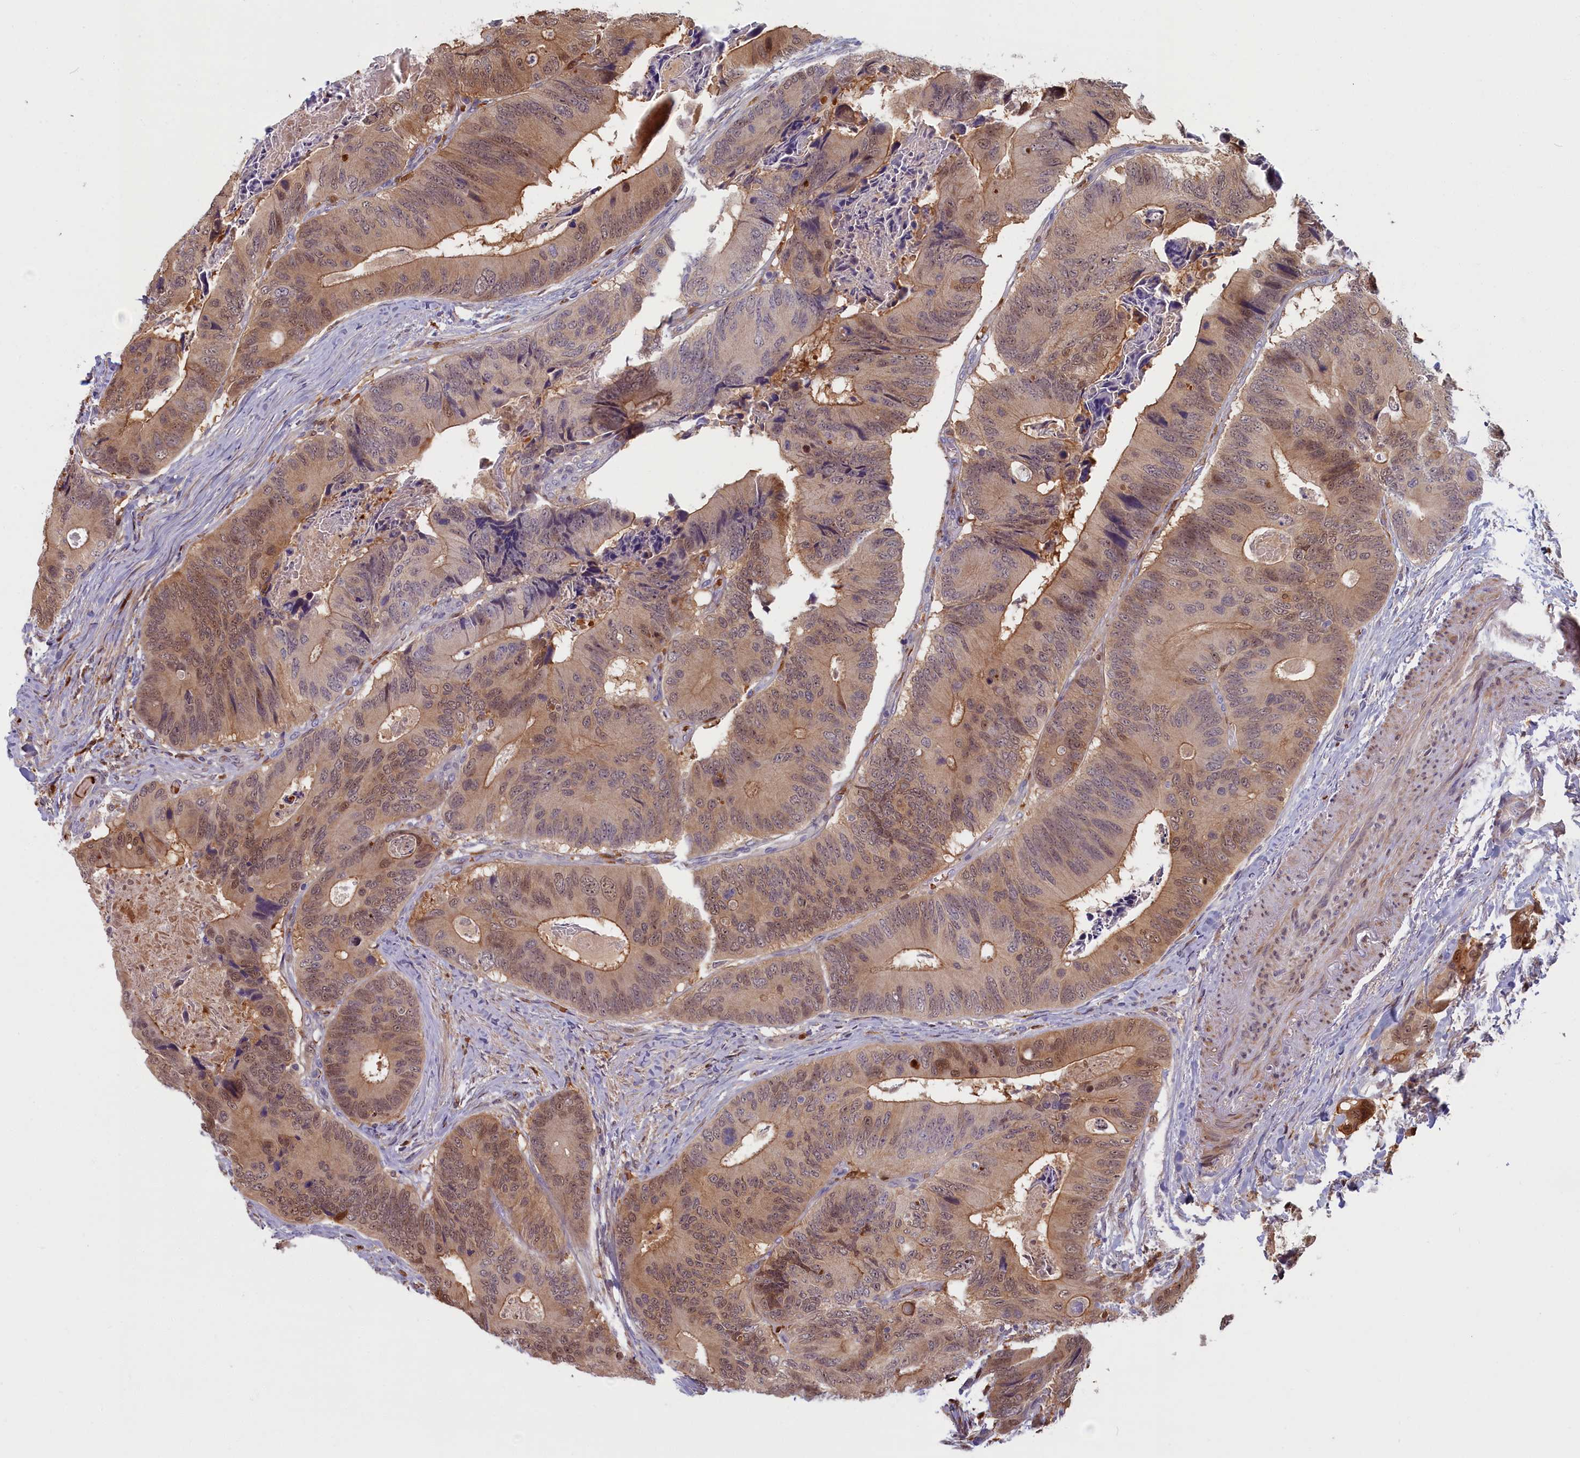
{"staining": {"intensity": "moderate", "quantity": ">75%", "location": "cytoplasmic/membranous"}, "tissue": "colorectal cancer", "cell_type": "Tumor cells", "image_type": "cancer", "snomed": [{"axis": "morphology", "description": "Adenocarcinoma, NOS"}, {"axis": "topography", "description": "Colon"}], "caption": "The micrograph shows immunohistochemical staining of colorectal cancer. There is moderate cytoplasmic/membranous expression is appreciated in about >75% of tumor cells.", "gene": "BLVRB", "patient": {"sex": "male", "age": 84}}